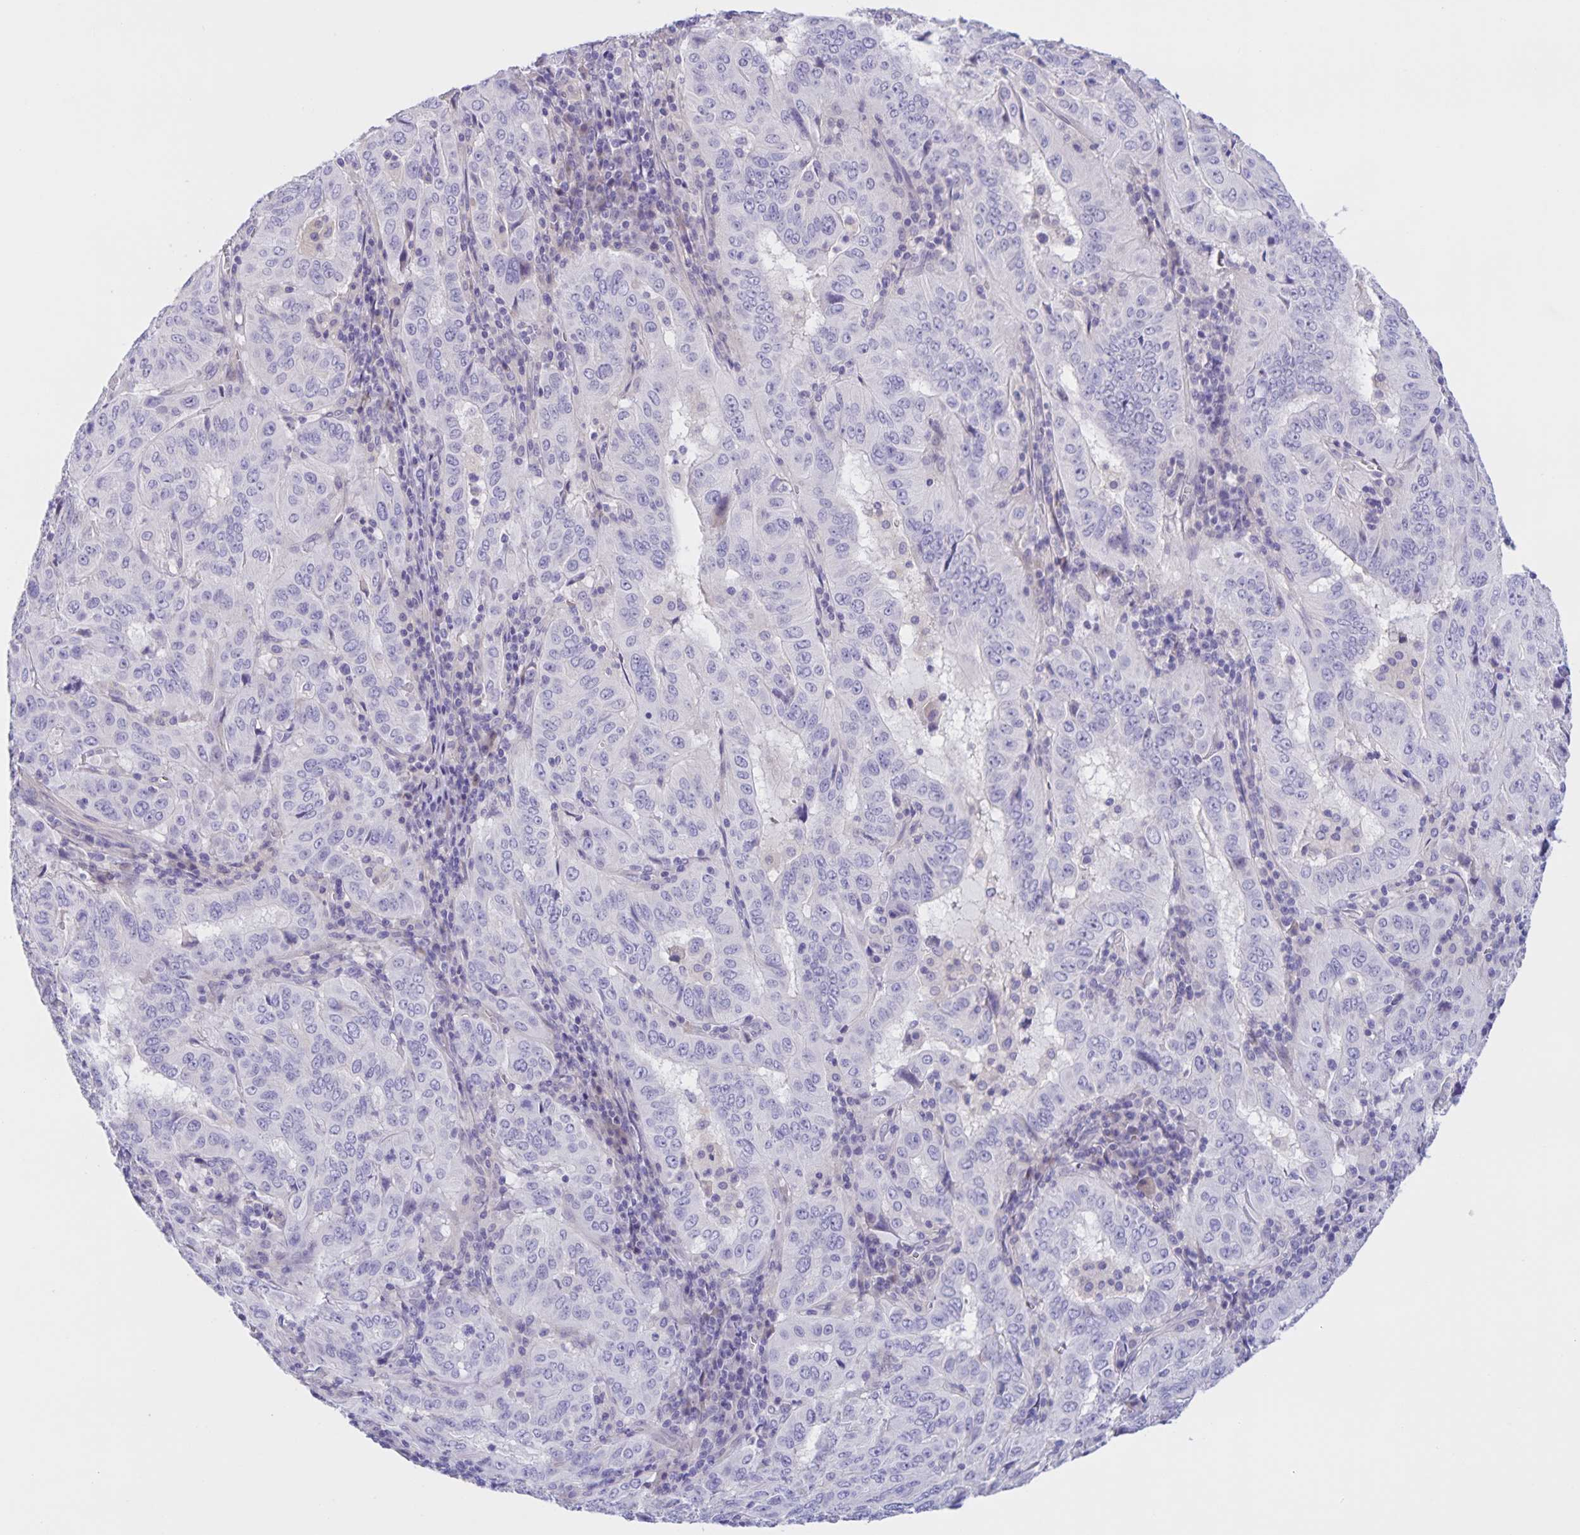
{"staining": {"intensity": "negative", "quantity": "none", "location": "none"}, "tissue": "pancreatic cancer", "cell_type": "Tumor cells", "image_type": "cancer", "snomed": [{"axis": "morphology", "description": "Adenocarcinoma, NOS"}, {"axis": "topography", "description": "Pancreas"}], "caption": "DAB (3,3'-diaminobenzidine) immunohistochemical staining of pancreatic cancer (adenocarcinoma) demonstrates no significant expression in tumor cells.", "gene": "DMGDH", "patient": {"sex": "male", "age": 63}}